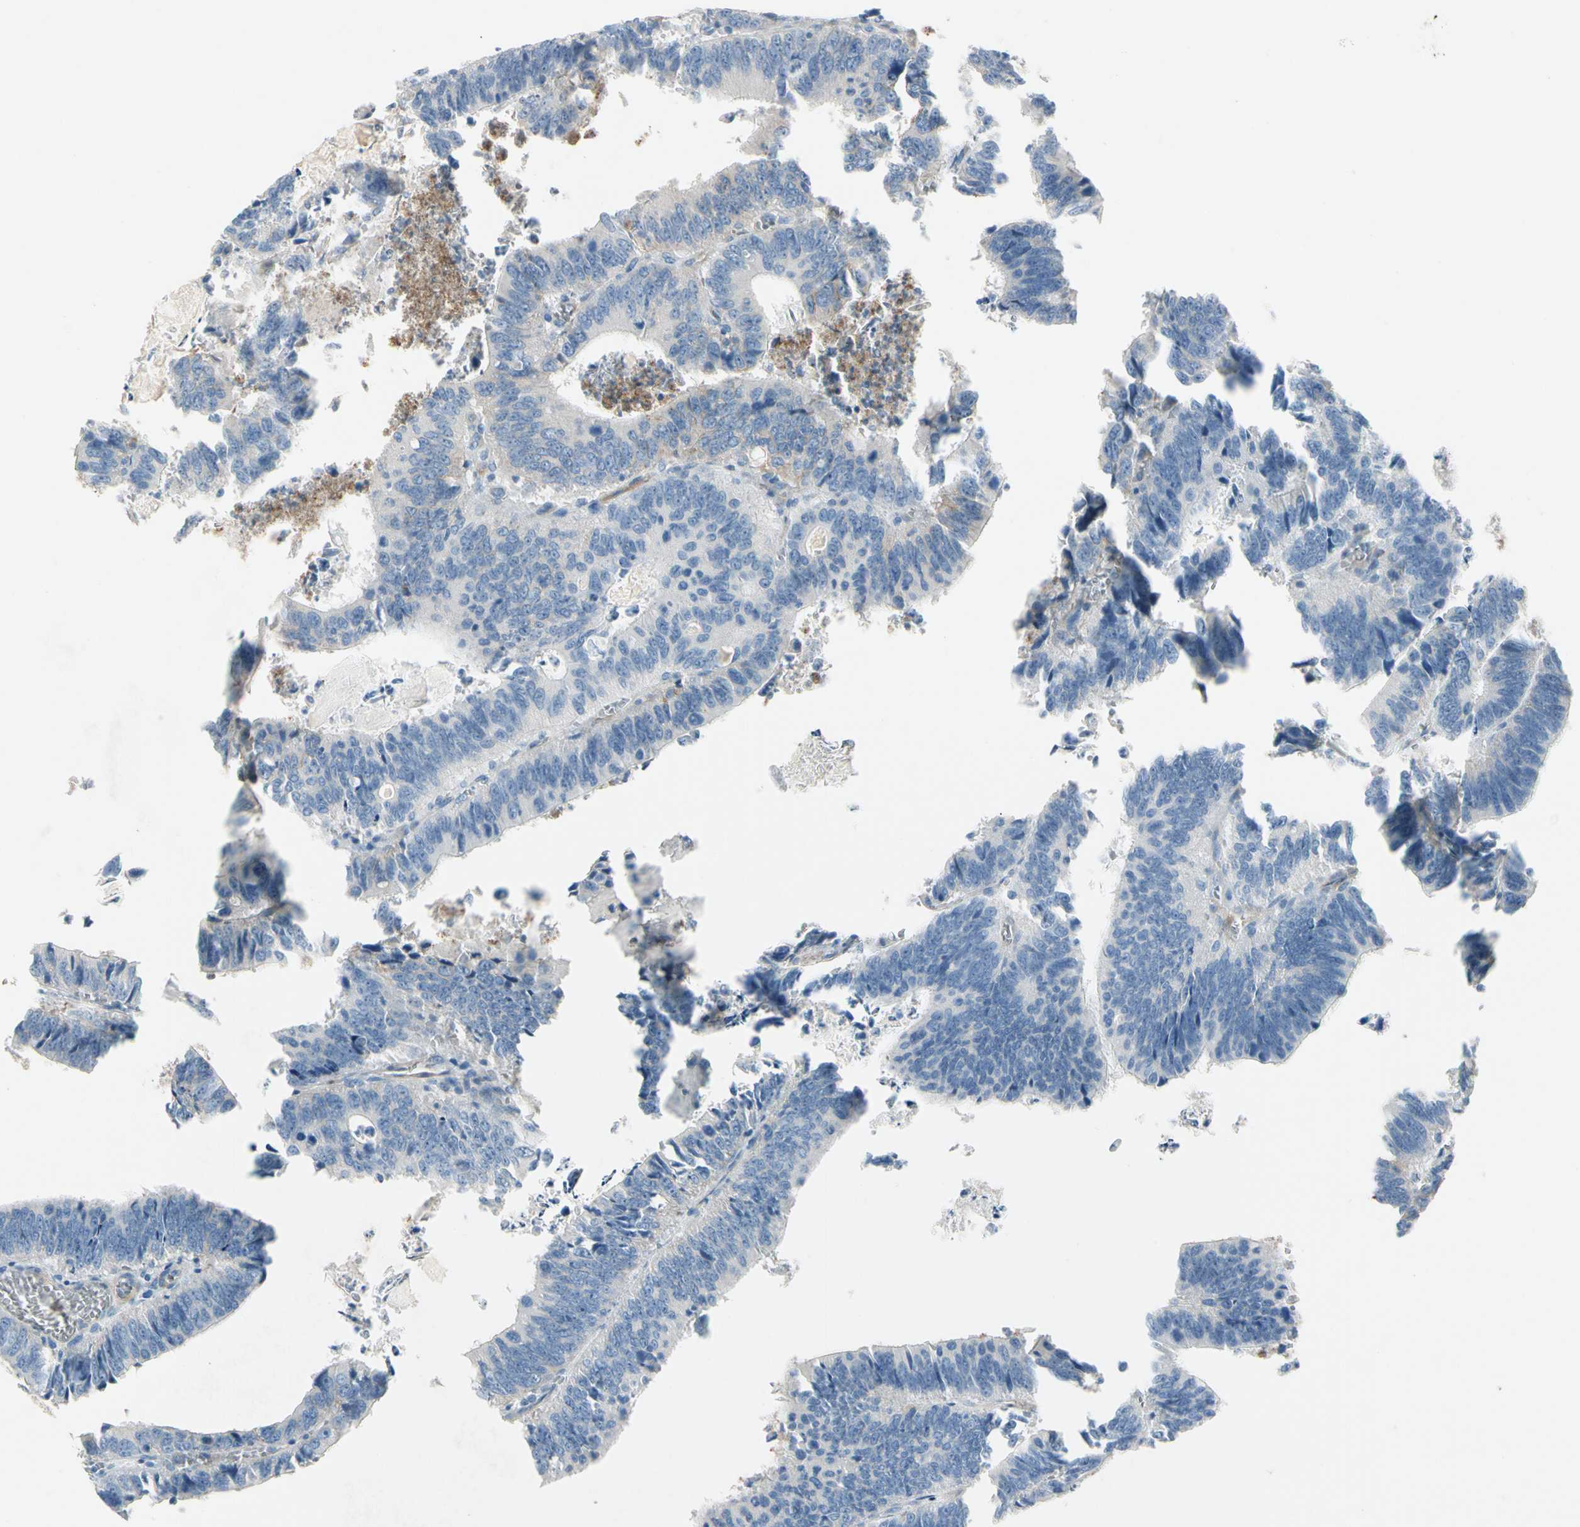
{"staining": {"intensity": "negative", "quantity": "none", "location": "none"}, "tissue": "colorectal cancer", "cell_type": "Tumor cells", "image_type": "cancer", "snomed": [{"axis": "morphology", "description": "Adenocarcinoma, NOS"}, {"axis": "topography", "description": "Colon"}], "caption": "Protein analysis of adenocarcinoma (colorectal) exhibits no significant expression in tumor cells.", "gene": "ITGA3", "patient": {"sex": "male", "age": 72}}